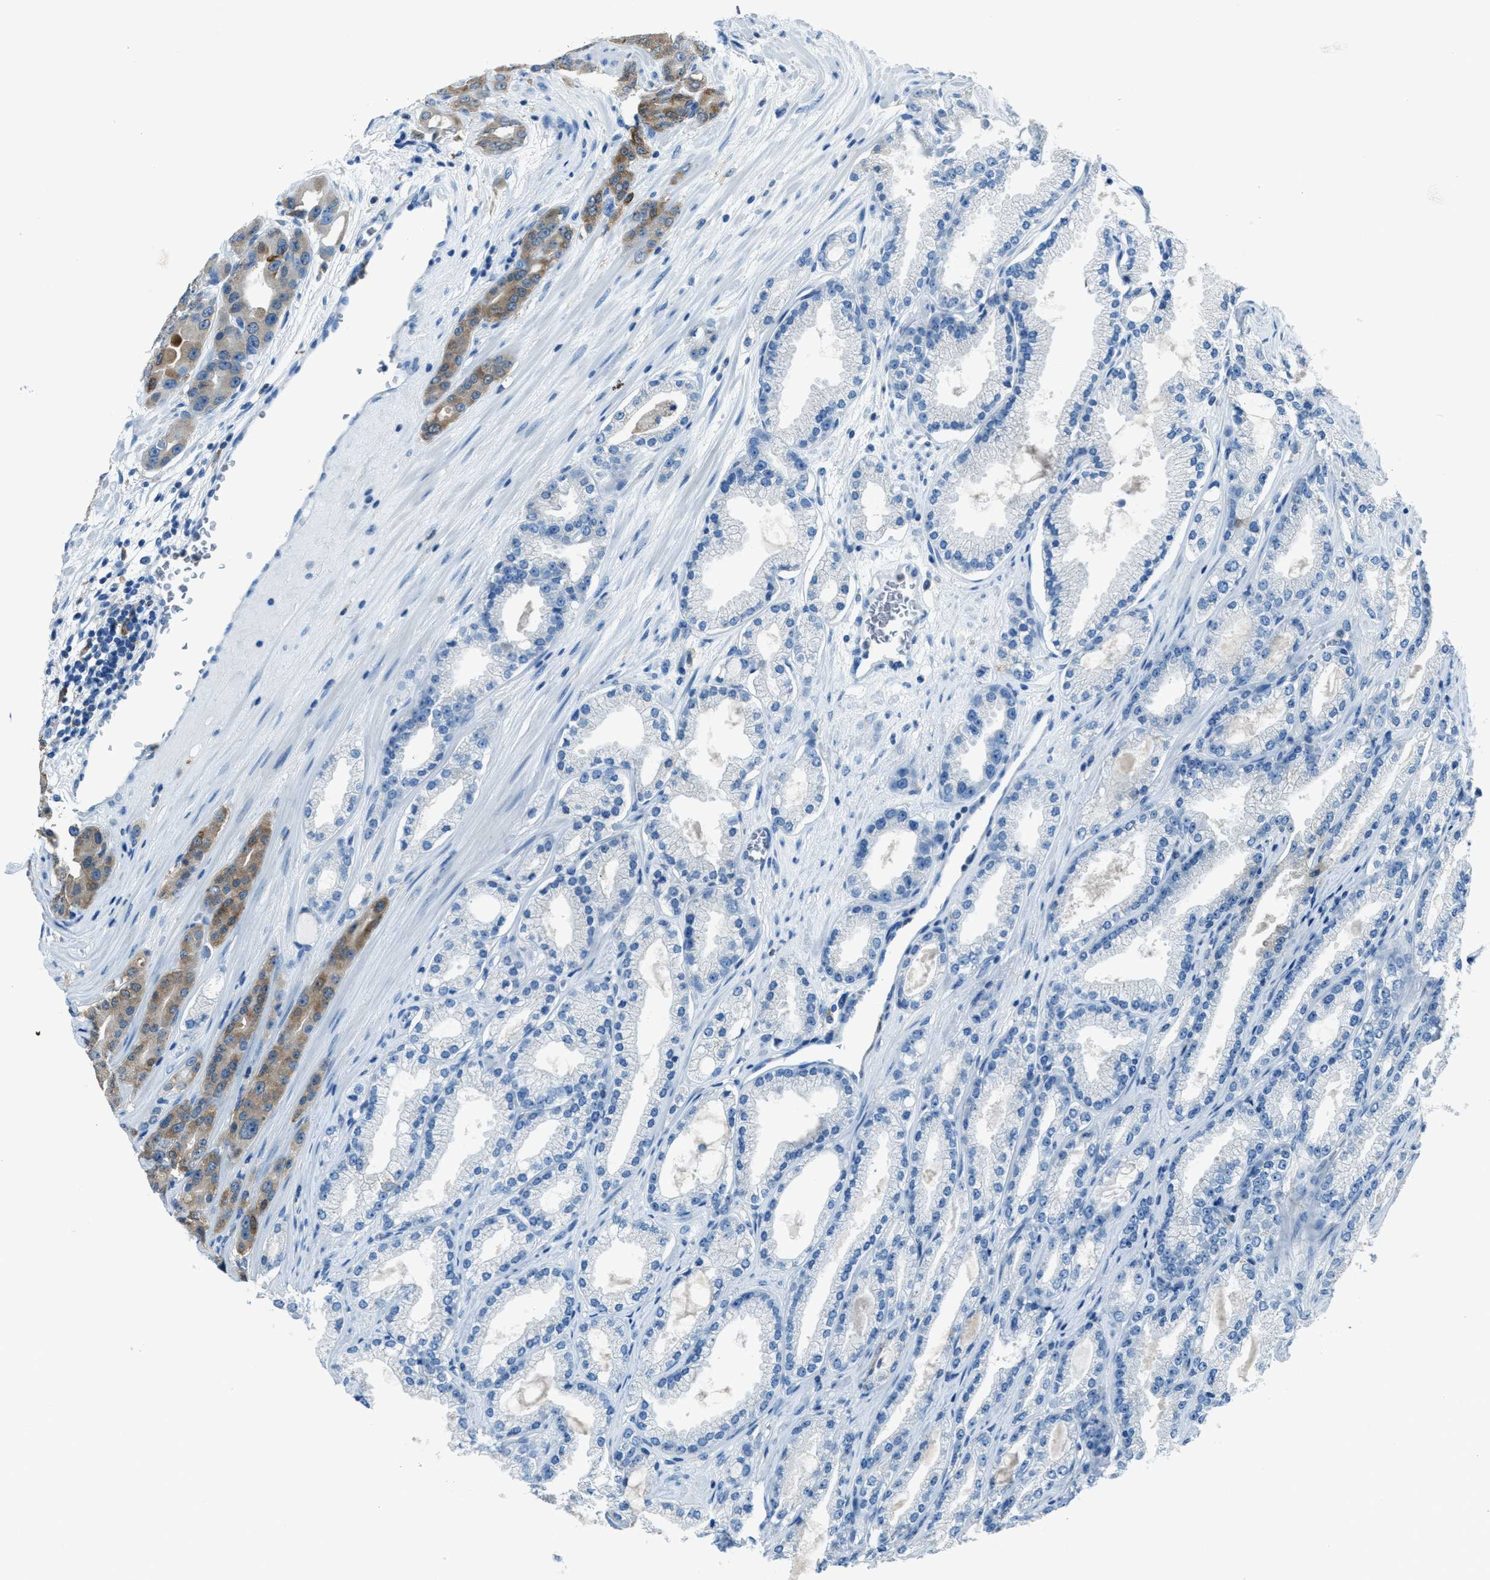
{"staining": {"intensity": "moderate", "quantity": "25%-75%", "location": "cytoplasmic/membranous"}, "tissue": "prostate cancer", "cell_type": "Tumor cells", "image_type": "cancer", "snomed": [{"axis": "morphology", "description": "Adenocarcinoma, High grade"}, {"axis": "topography", "description": "Prostate"}], "caption": "IHC (DAB (3,3'-diaminobenzidine)) staining of human prostate cancer (high-grade adenocarcinoma) exhibits moderate cytoplasmic/membranous protein positivity in about 25%-75% of tumor cells.", "gene": "MATCAP2", "patient": {"sex": "male", "age": 71}}